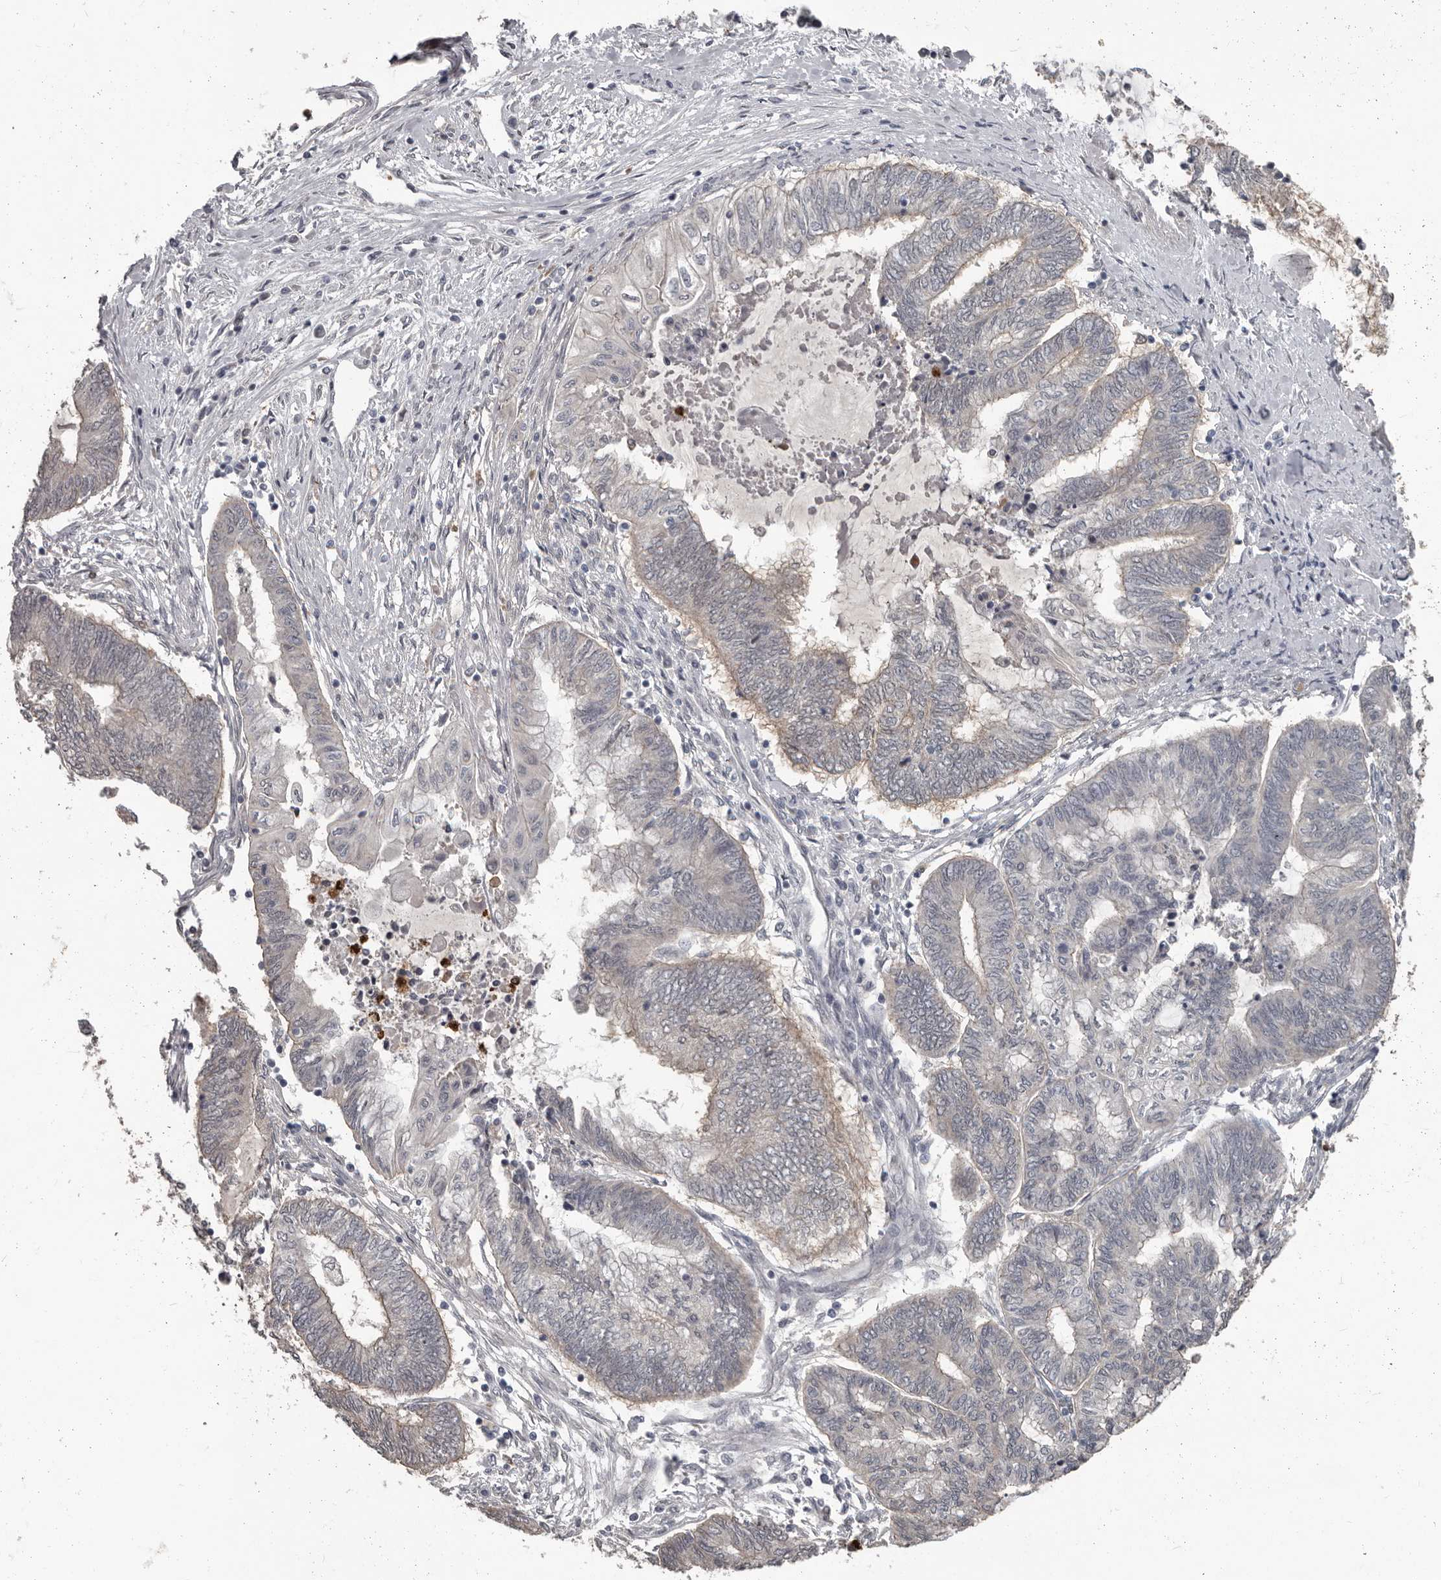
{"staining": {"intensity": "weak", "quantity": "<25%", "location": "cytoplasmic/membranous"}, "tissue": "endometrial cancer", "cell_type": "Tumor cells", "image_type": "cancer", "snomed": [{"axis": "morphology", "description": "Adenocarcinoma, NOS"}, {"axis": "topography", "description": "Uterus"}, {"axis": "topography", "description": "Endometrium"}], "caption": "DAB (3,3'-diaminobenzidine) immunohistochemical staining of human endometrial adenocarcinoma exhibits no significant positivity in tumor cells.", "gene": "GPR157", "patient": {"sex": "female", "age": 70}}